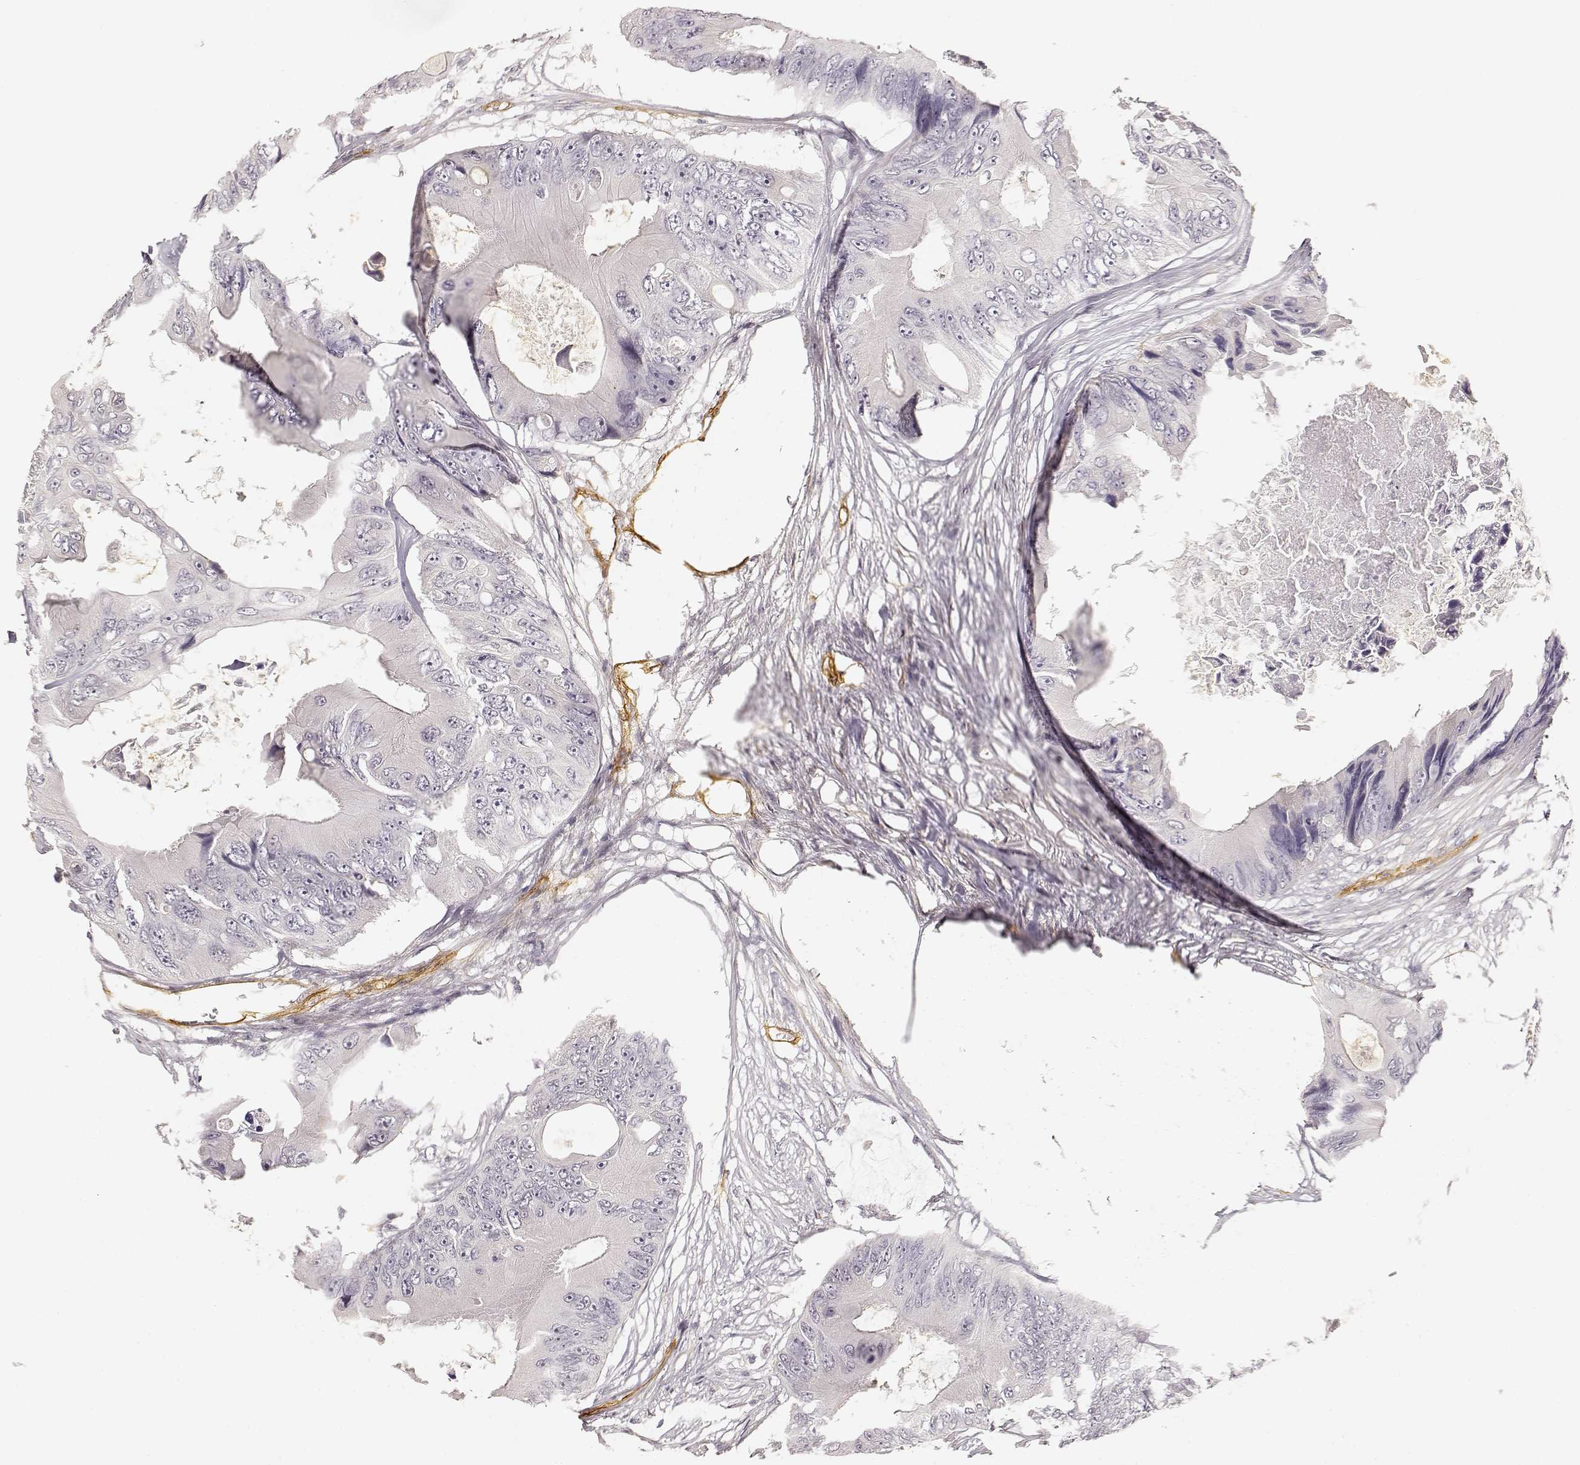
{"staining": {"intensity": "negative", "quantity": "none", "location": "none"}, "tissue": "colorectal cancer", "cell_type": "Tumor cells", "image_type": "cancer", "snomed": [{"axis": "morphology", "description": "Adenocarcinoma, NOS"}, {"axis": "topography", "description": "Rectum"}], "caption": "High power microscopy histopathology image of an immunohistochemistry (IHC) micrograph of colorectal adenocarcinoma, revealing no significant positivity in tumor cells.", "gene": "LAMA4", "patient": {"sex": "male", "age": 63}}